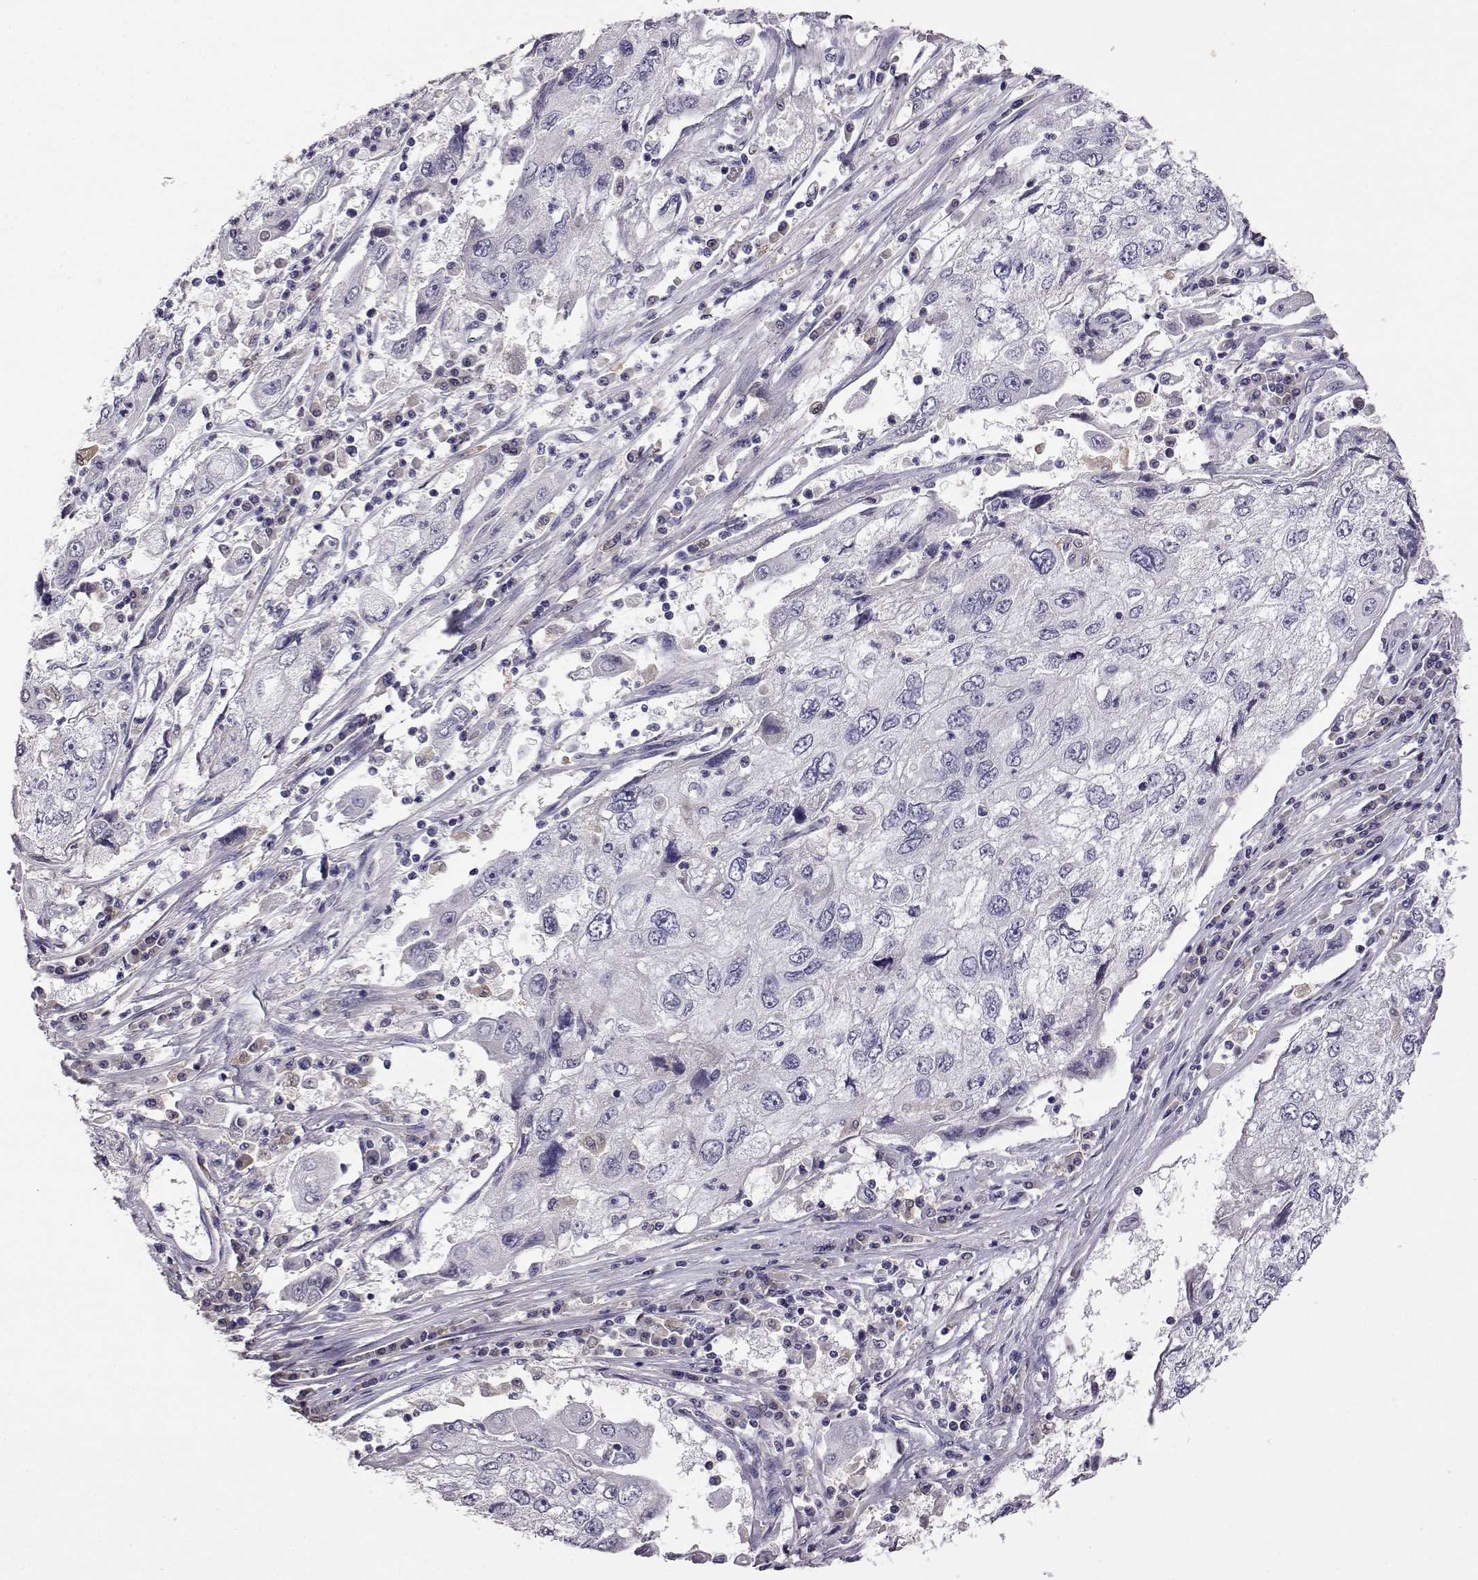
{"staining": {"intensity": "negative", "quantity": "none", "location": "none"}, "tissue": "cervical cancer", "cell_type": "Tumor cells", "image_type": "cancer", "snomed": [{"axis": "morphology", "description": "Squamous cell carcinoma, NOS"}, {"axis": "topography", "description": "Cervix"}], "caption": "Photomicrograph shows no significant protein positivity in tumor cells of cervical cancer (squamous cell carcinoma). (Immunohistochemistry, brightfield microscopy, high magnification).", "gene": "AKR1B1", "patient": {"sex": "female", "age": 36}}